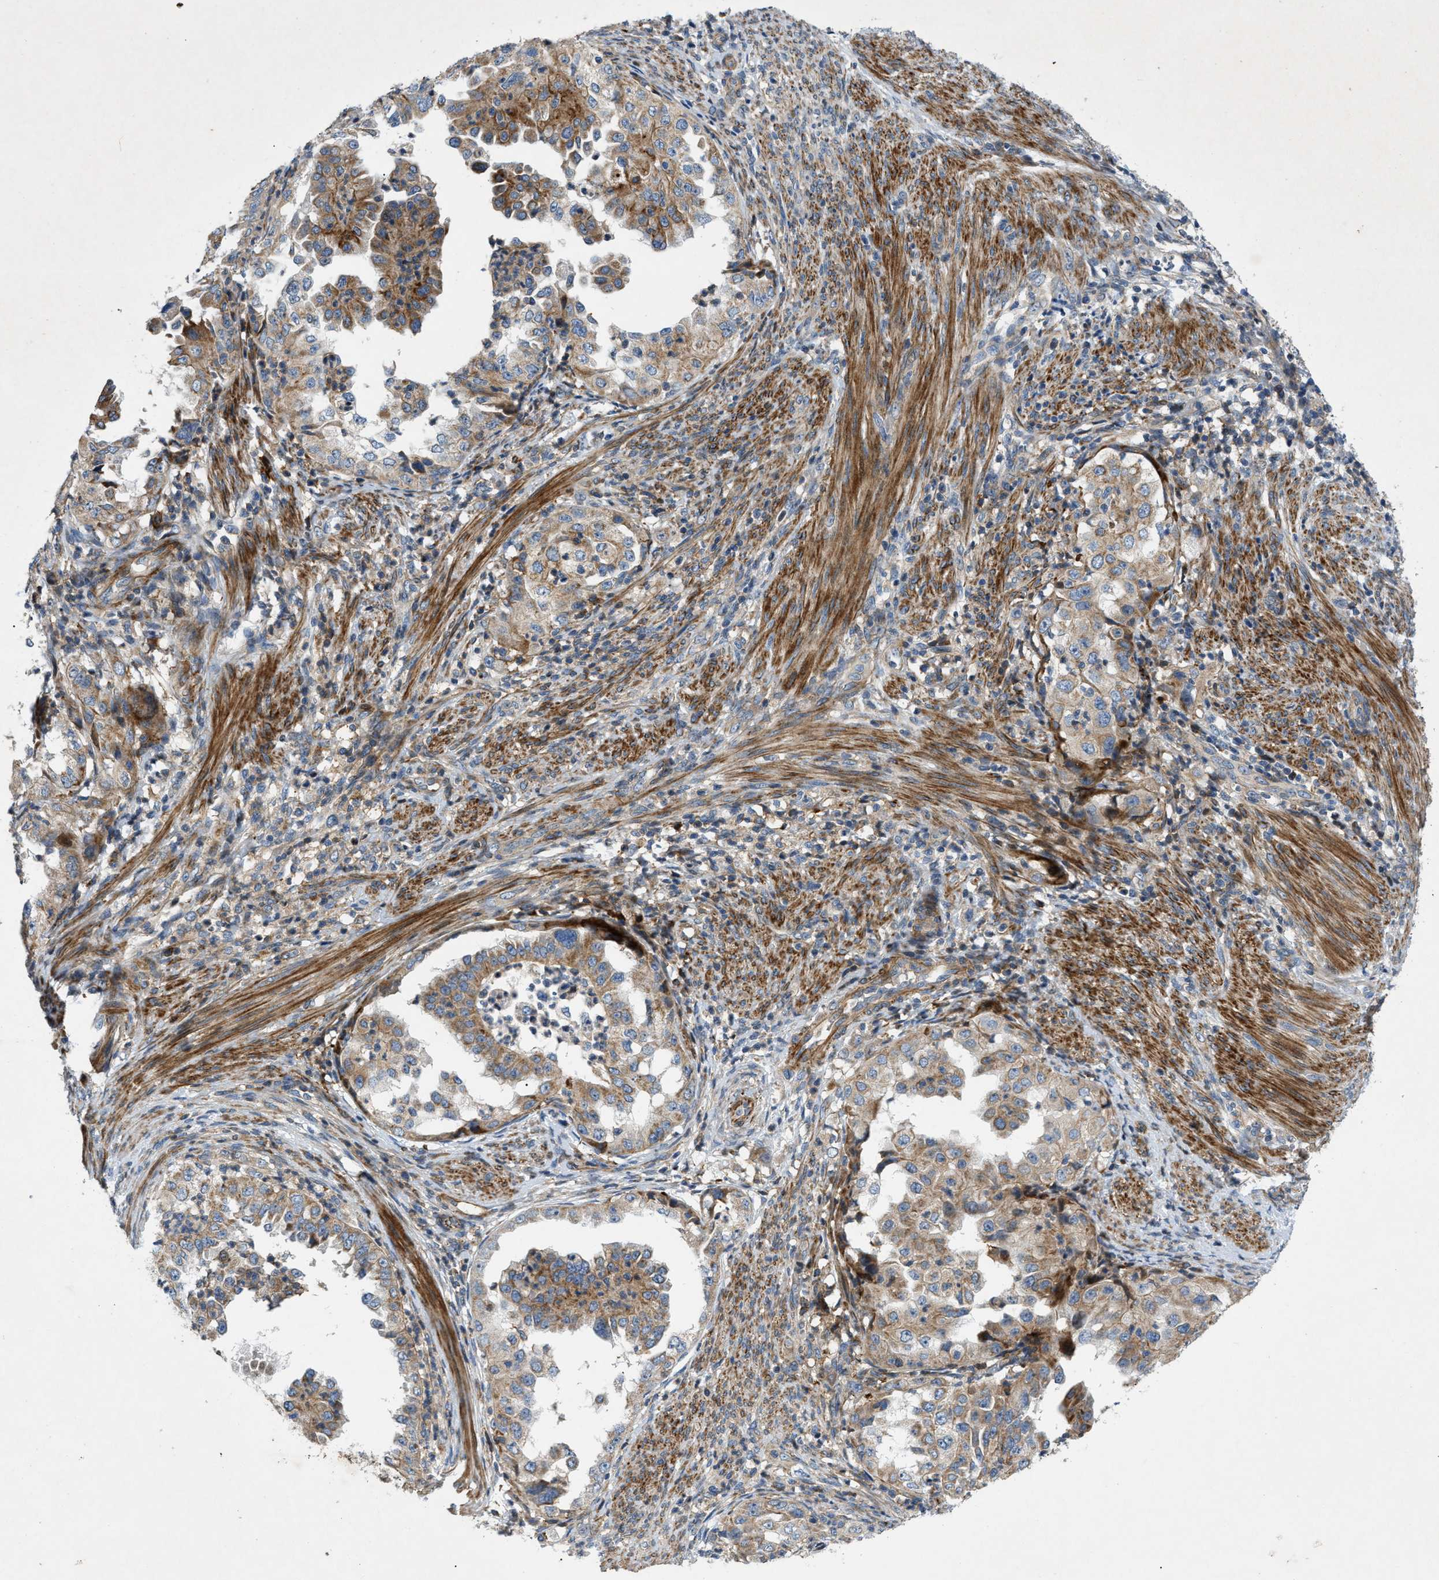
{"staining": {"intensity": "moderate", "quantity": ">75%", "location": "cytoplasmic/membranous"}, "tissue": "endometrial cancer", "cell_type": "Tumor cells", "image_type": "cancer", "snomed": [{"axis": "morphology", "description": "Adenocarcinoma, NOS"}, {"axis": "topography", "description": "Endometrium"}], "caption": "The micrograph demonstrates staining of endometrial adenocarcinoma, revealing moderate cytoplasmic/membranous protein positivity (brown color) within tumor cells.", "gene": "DHODH", "patient": {"sex": "female", "age": 85}}